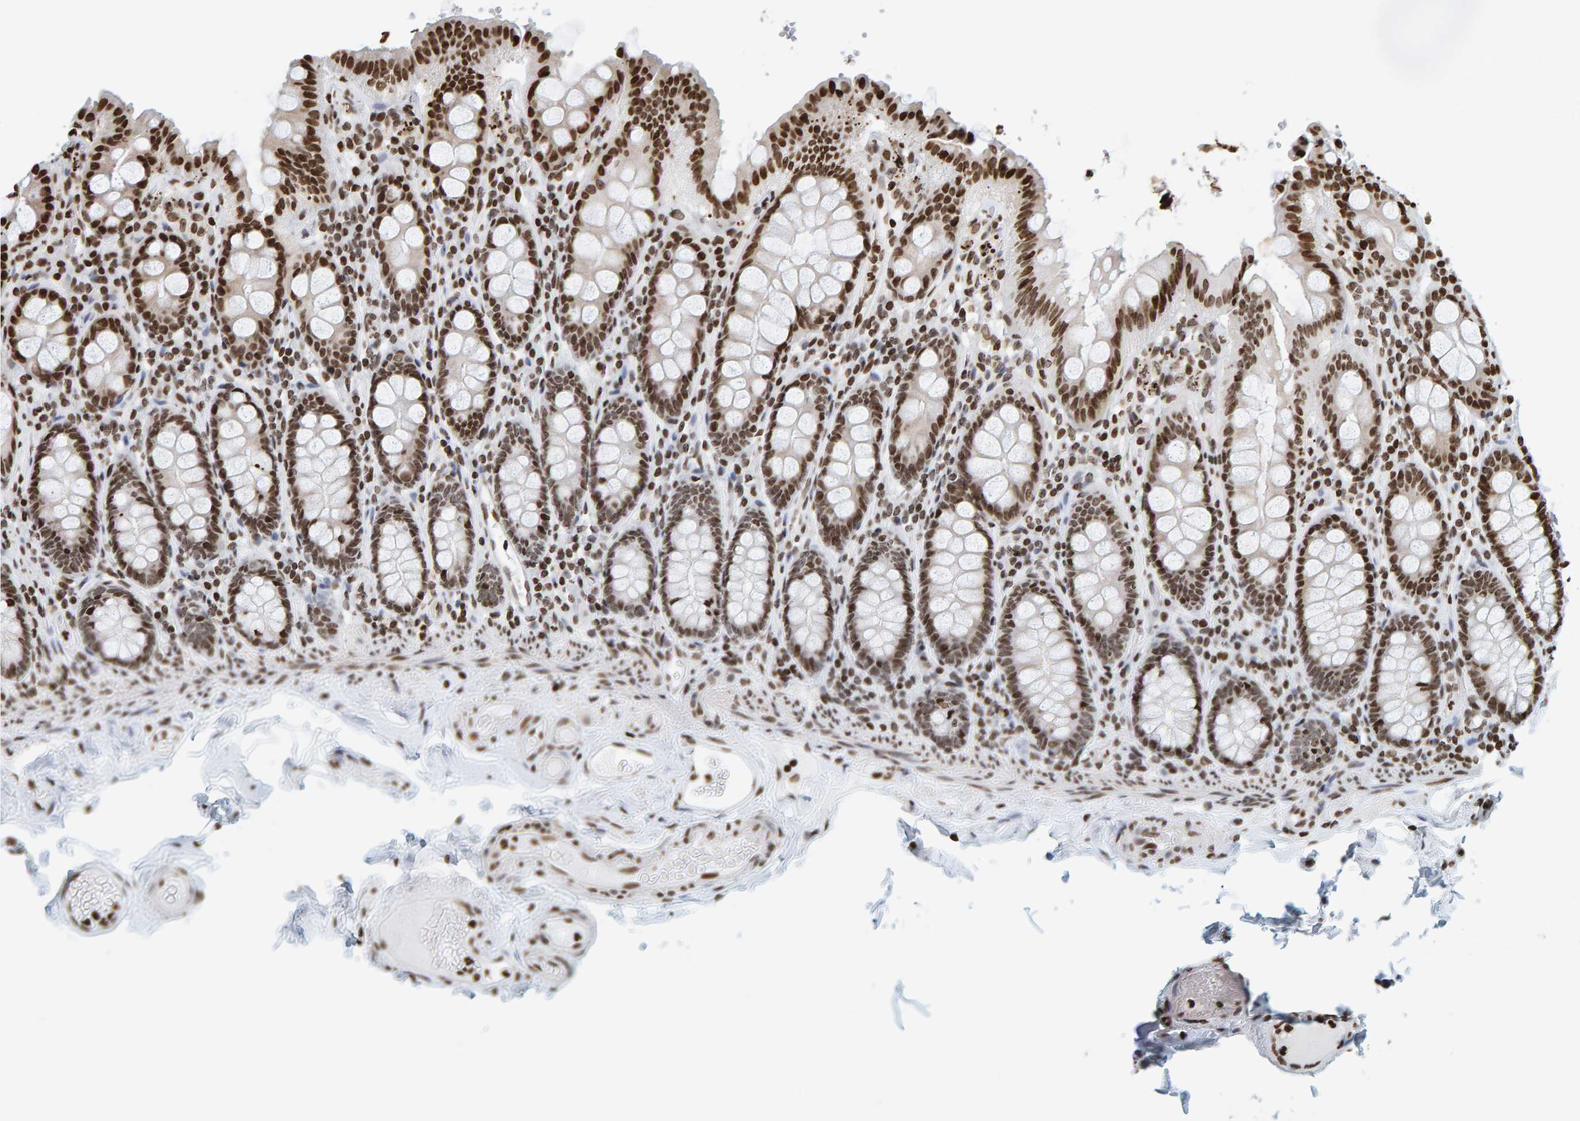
{"staining": {"intensity": "moderate", "quantity": ">75%", "location": "nuclear"}, "tissue": "colon", "cell_type": "Endothelial cells", "image_type": "normal", "snomed": [{"axis": "morphology", "description": "Normal tissue, NOS"}, {"axis": "topography", "description": "Colon"}, {"axis": "topography", "description": "Peripheral nerve tissue"}], "caption": "An immunohistochemistry micrograph of normal tissue is shown. Protein staining in brown highlights moderate nuclear positivity in colon within endothelial cells.", "gene": "BRF2", "patient": {"sex": "female", "age": 61}}